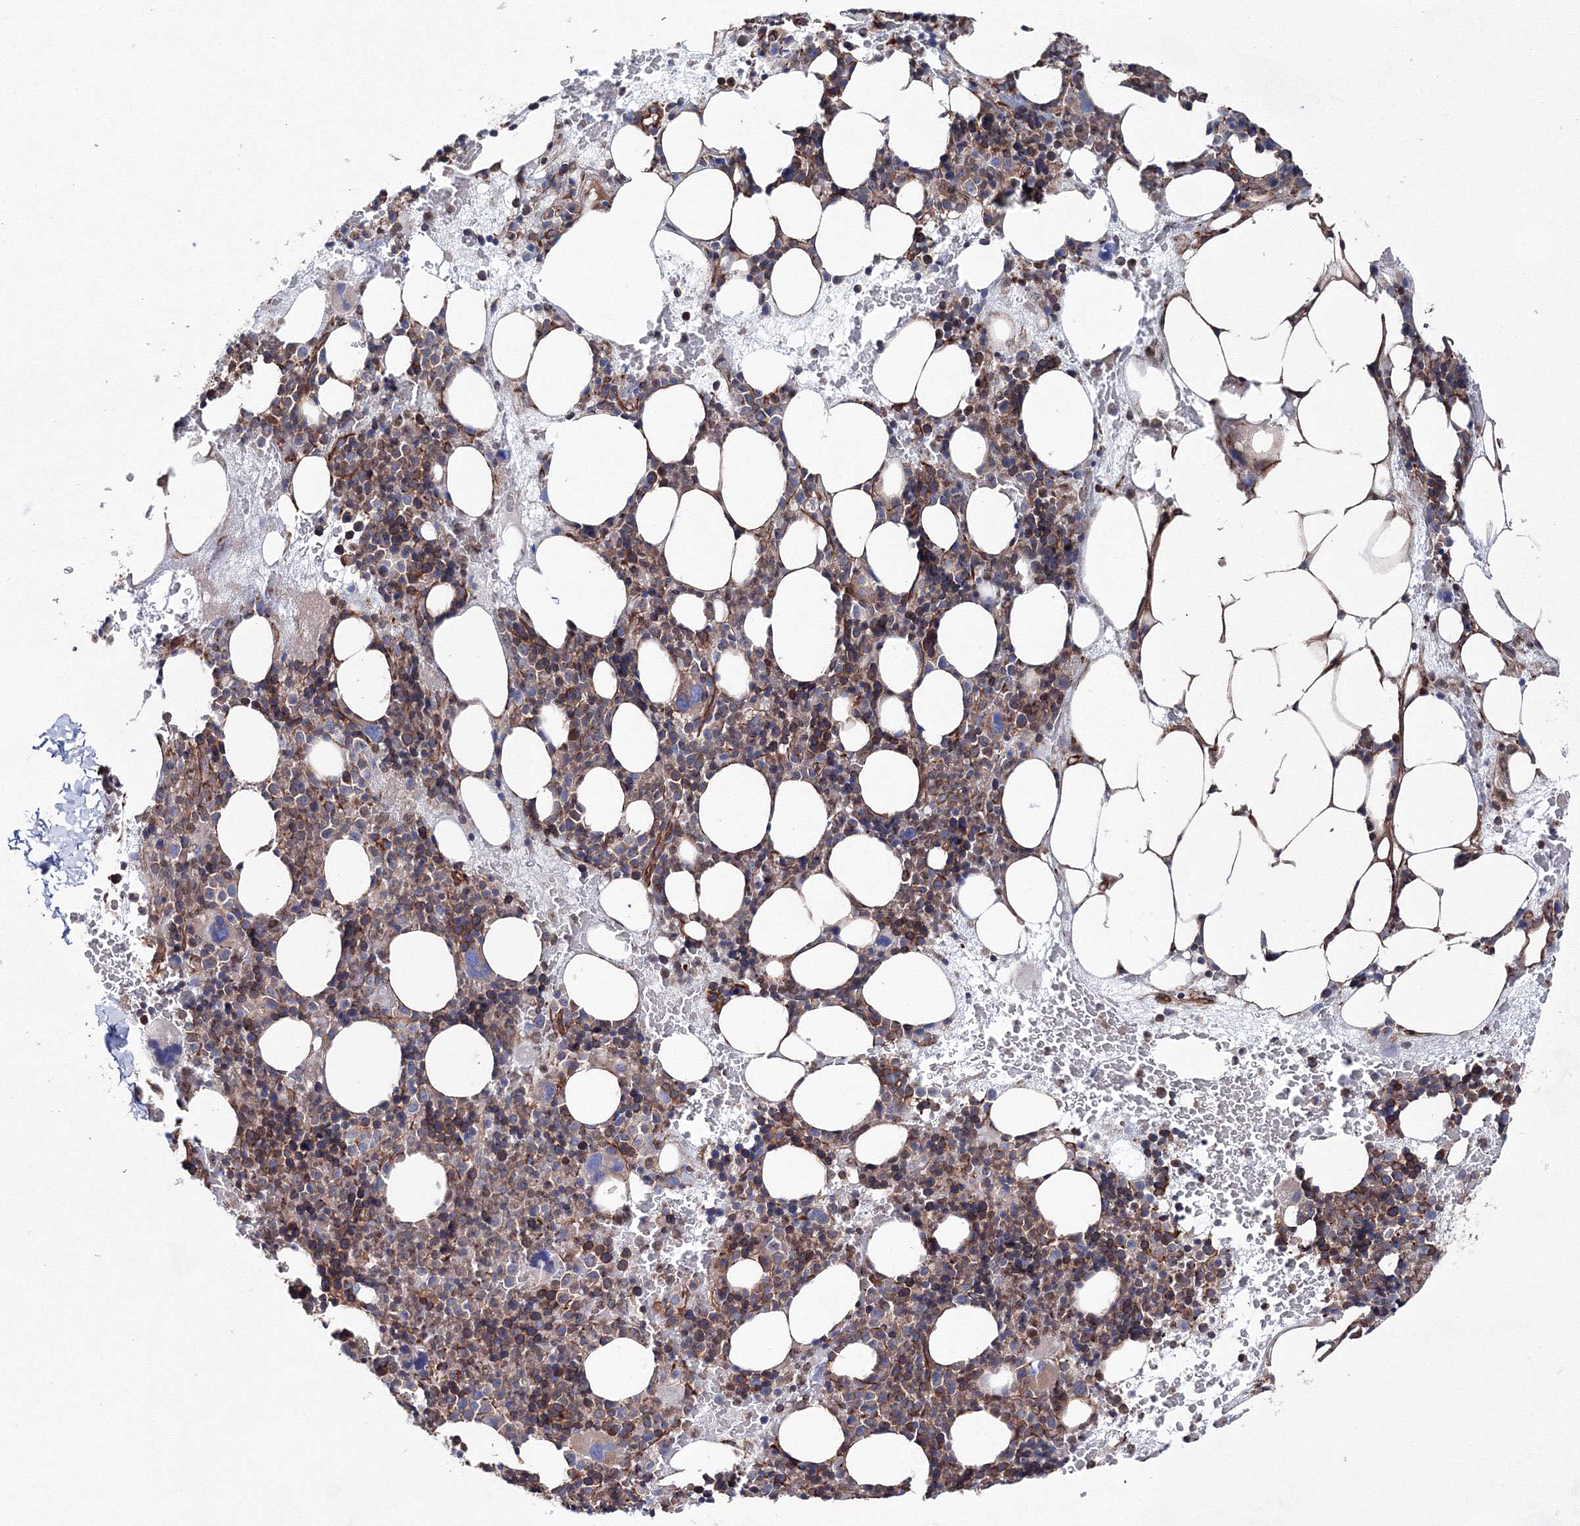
{"staining": {"intensity": "moderate", "quantity": ">75%", "location": "cytoplasmic/membranous"}, "tissue": "bone marrow", "cell_type": "Hematopoietic cells", "image_type": "normal", "snomed": [{"axis": "morphology", "description": "Normal tissue, NOS"}, {"axis": "topography", "description": "Bone marrow"}], "caption": "Bone marrow stained with DAB (3,3'-diaminobenzidine) immunohistochemistry exhibits medium levels of moderate cytoplasmic/membranous staining in about >75% of hematopoietic cells.", "gene": "ANKRD37", "patient": {"sex": "male", "age": 89}}